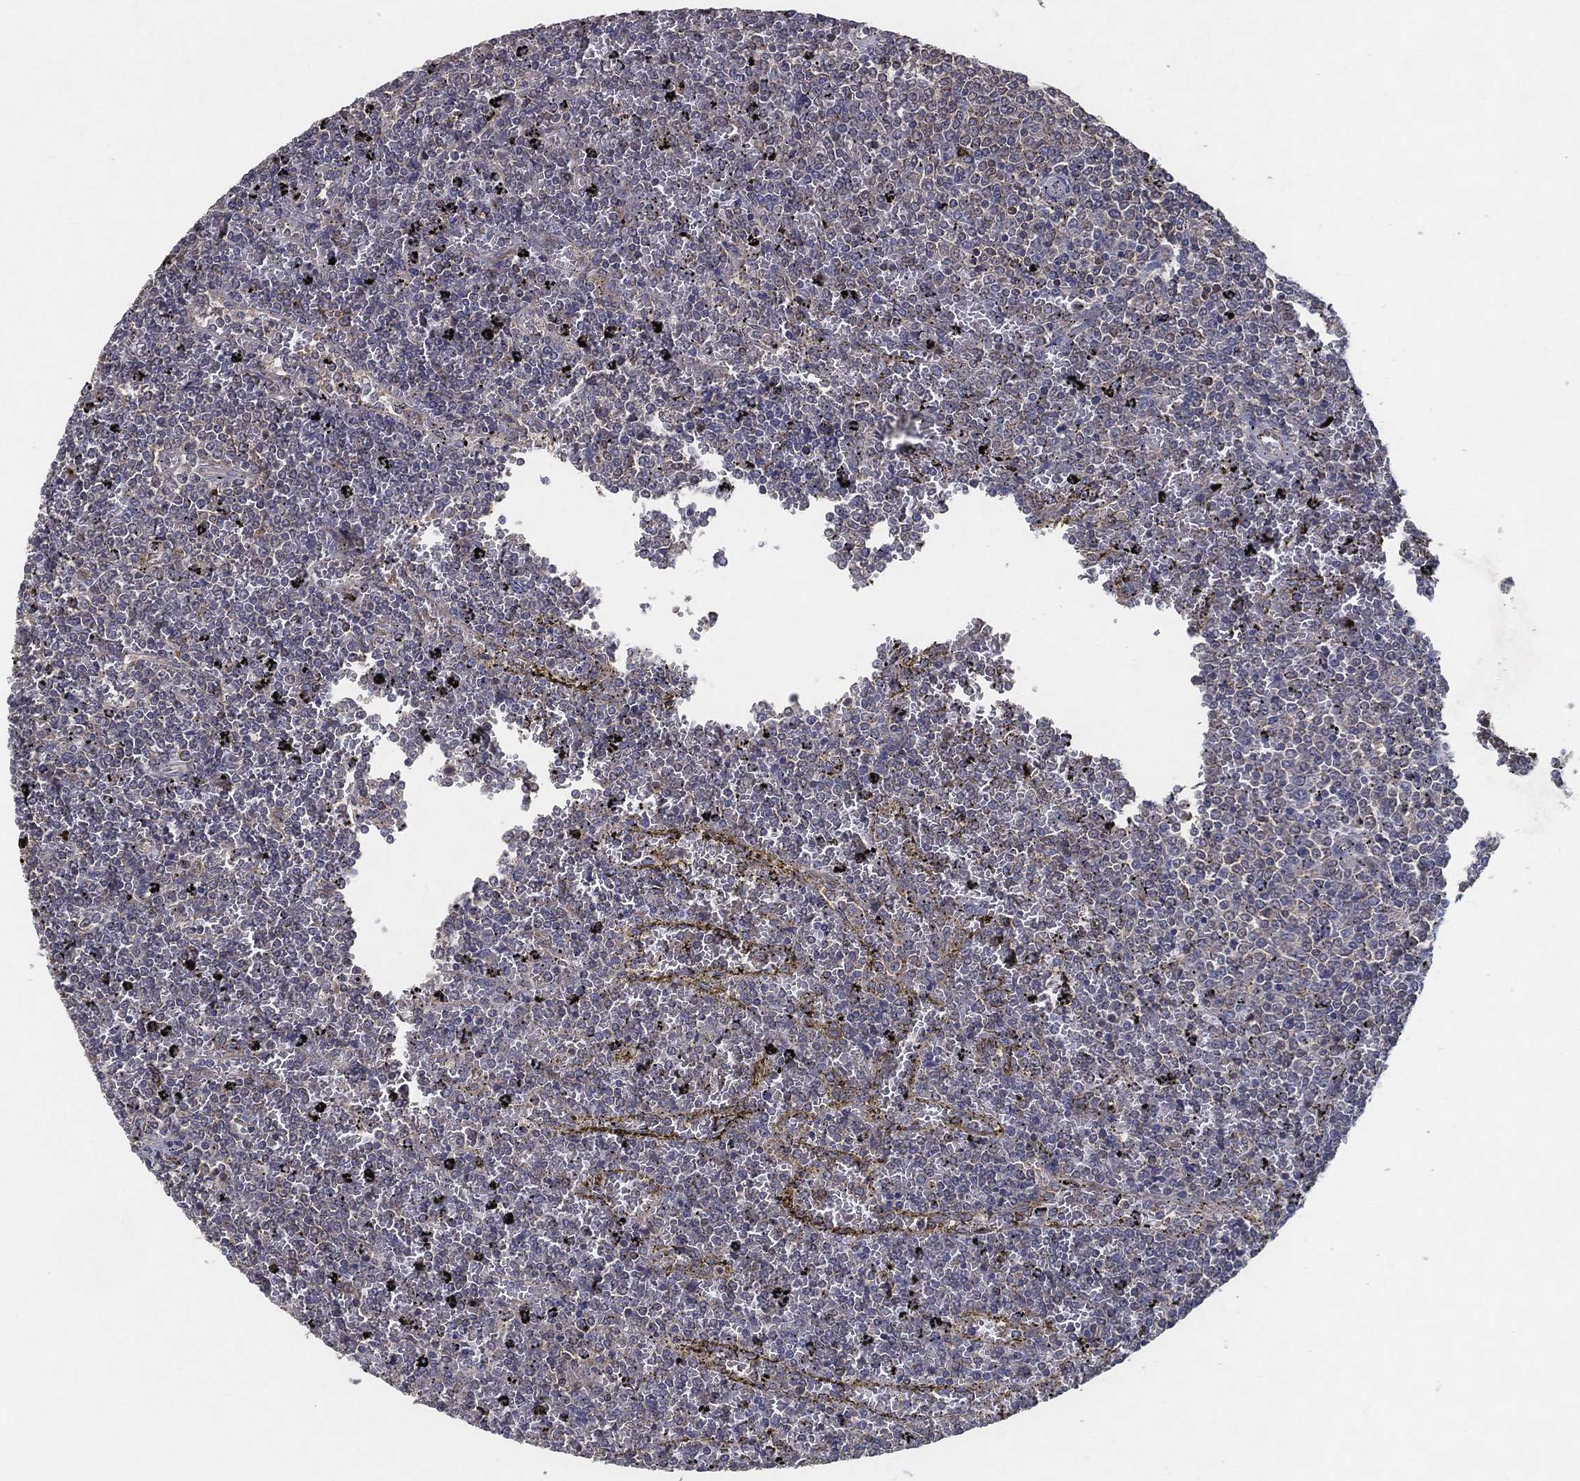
{"staining": {"intensity": "negative", "quantity": "none", "location": "none"}, "tissue": "lymphoma", "cell_type": "Tumor cells", "image_type": "cancer", "snomed": [{"axis": "morphology", "description": "Malignant lymphoma, non-Hodgkin's type, Low grade"}, {"axis": "topography", "description": "Spleen"}], "caption": "High magnification brightfield microscopy of malignant lymphoma, non-Hodgkin's type (low-grade) stained with DAB (3,3'-diaminobenzidine) (brown) and counterstained with hematoxylin (blue): tumor cells show no significant positivity. (Stains: DAB IHC with hematoxylin counter stain, Microscopy: brightfield microscopy at high magnification).", "gene": "MT-ND1", "patient": {"sex": "female", "age": 77}}